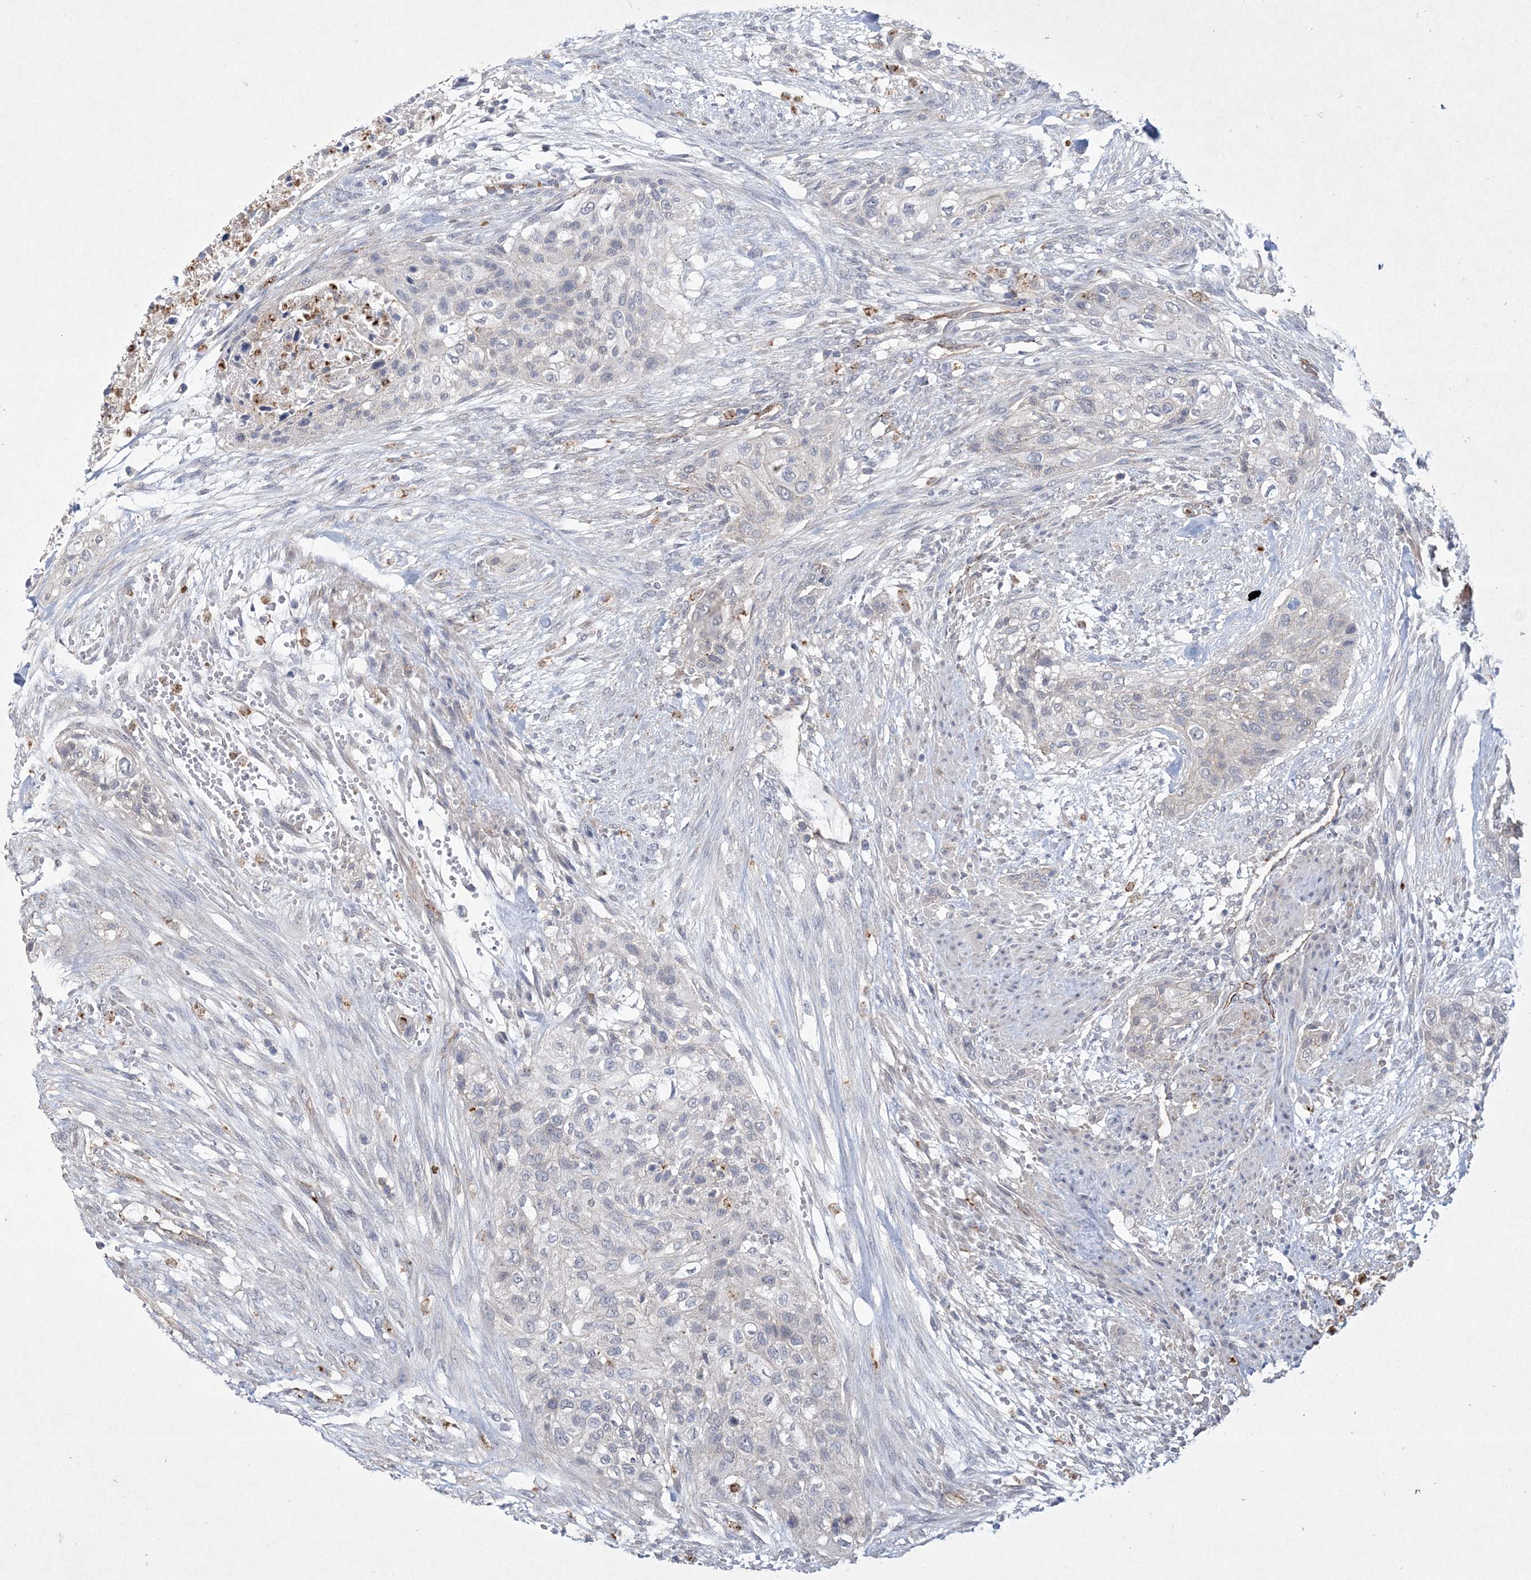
{"staining": {"intensity": "negative", "quantity": "none", "location": "none"}, "tissue": "urothelial cancer", "cell_type": "Tumor cells", "image_type": "cancer", "snomed": [{"axis": "morphology", "description": "Urothelial carcinoma, High grade"}, {"axis": "topography", "description": "Urinary bladder"}], "caption": "Immunohistochemistry (IHC) micrograph of urothelial cancer stained for a protein (brown), which exhibits no expression in tumor cells.", "gene": "DPCD", "patient": {"sex": "male", "age": 35}}